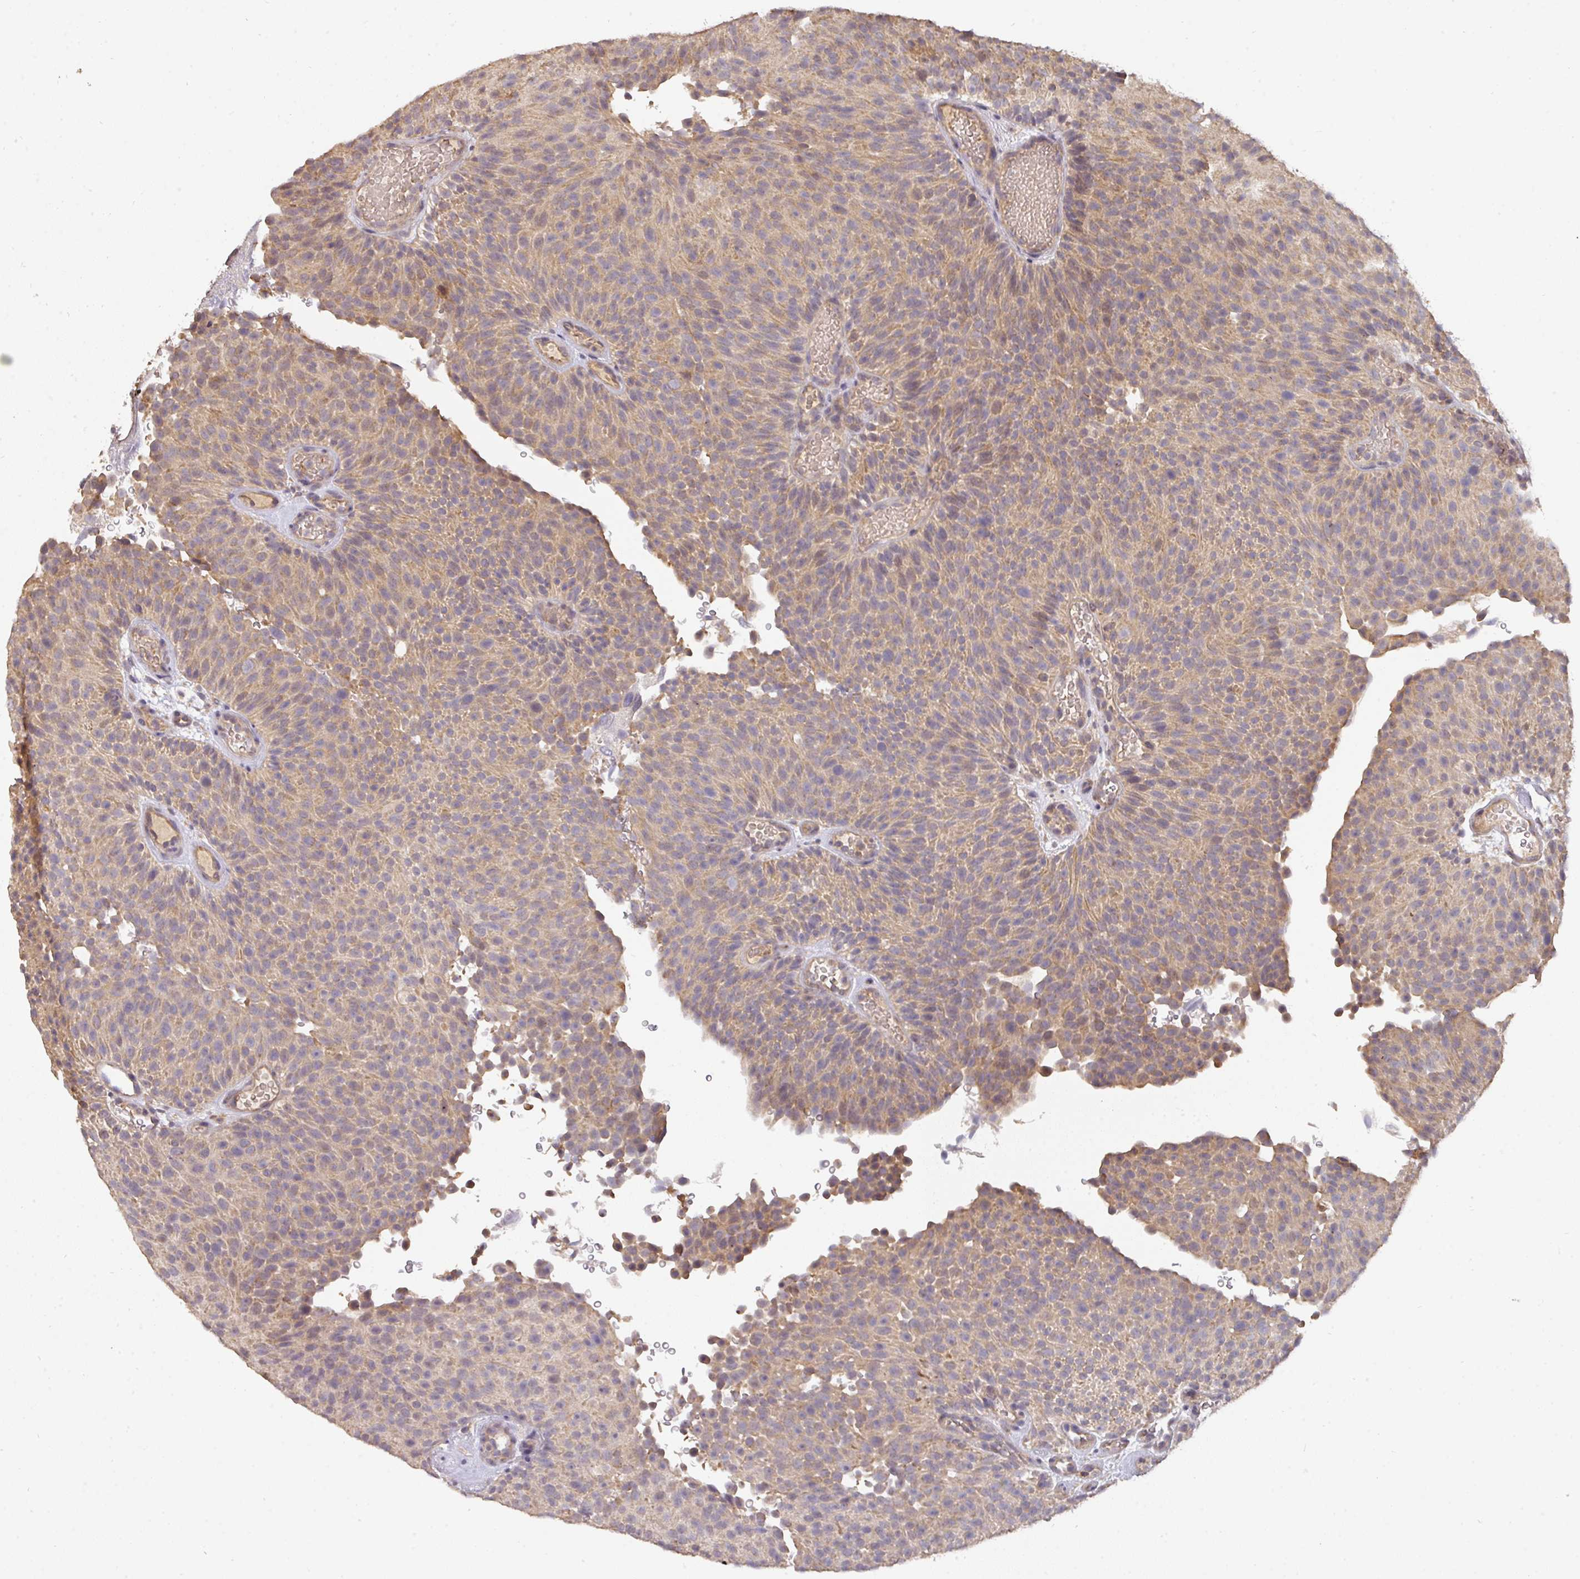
{"staining": {"intensity": "moderate", "quantity": "25%-75%", "location": "cytoplasmic/membranous"}, "tissue": "urothelial cancer", "cell_type": "Tumor cells", "image_type": "cancer", "snomed": [{"axis": "morphology", "description": "Urothelial carcinoma, Low grade"}, {"axis": "topography", "description": "Urinary bladder"}], "caption": "Human urothelial carcinoma (low-grade) stained for a protein (brown) demonstrates moderate cytoplasmic/membranous positive staining in approximately 25%-75% of tumor cells.", "gene": "ACVR2B", "patient": {"sex": "male", "age": 78}}